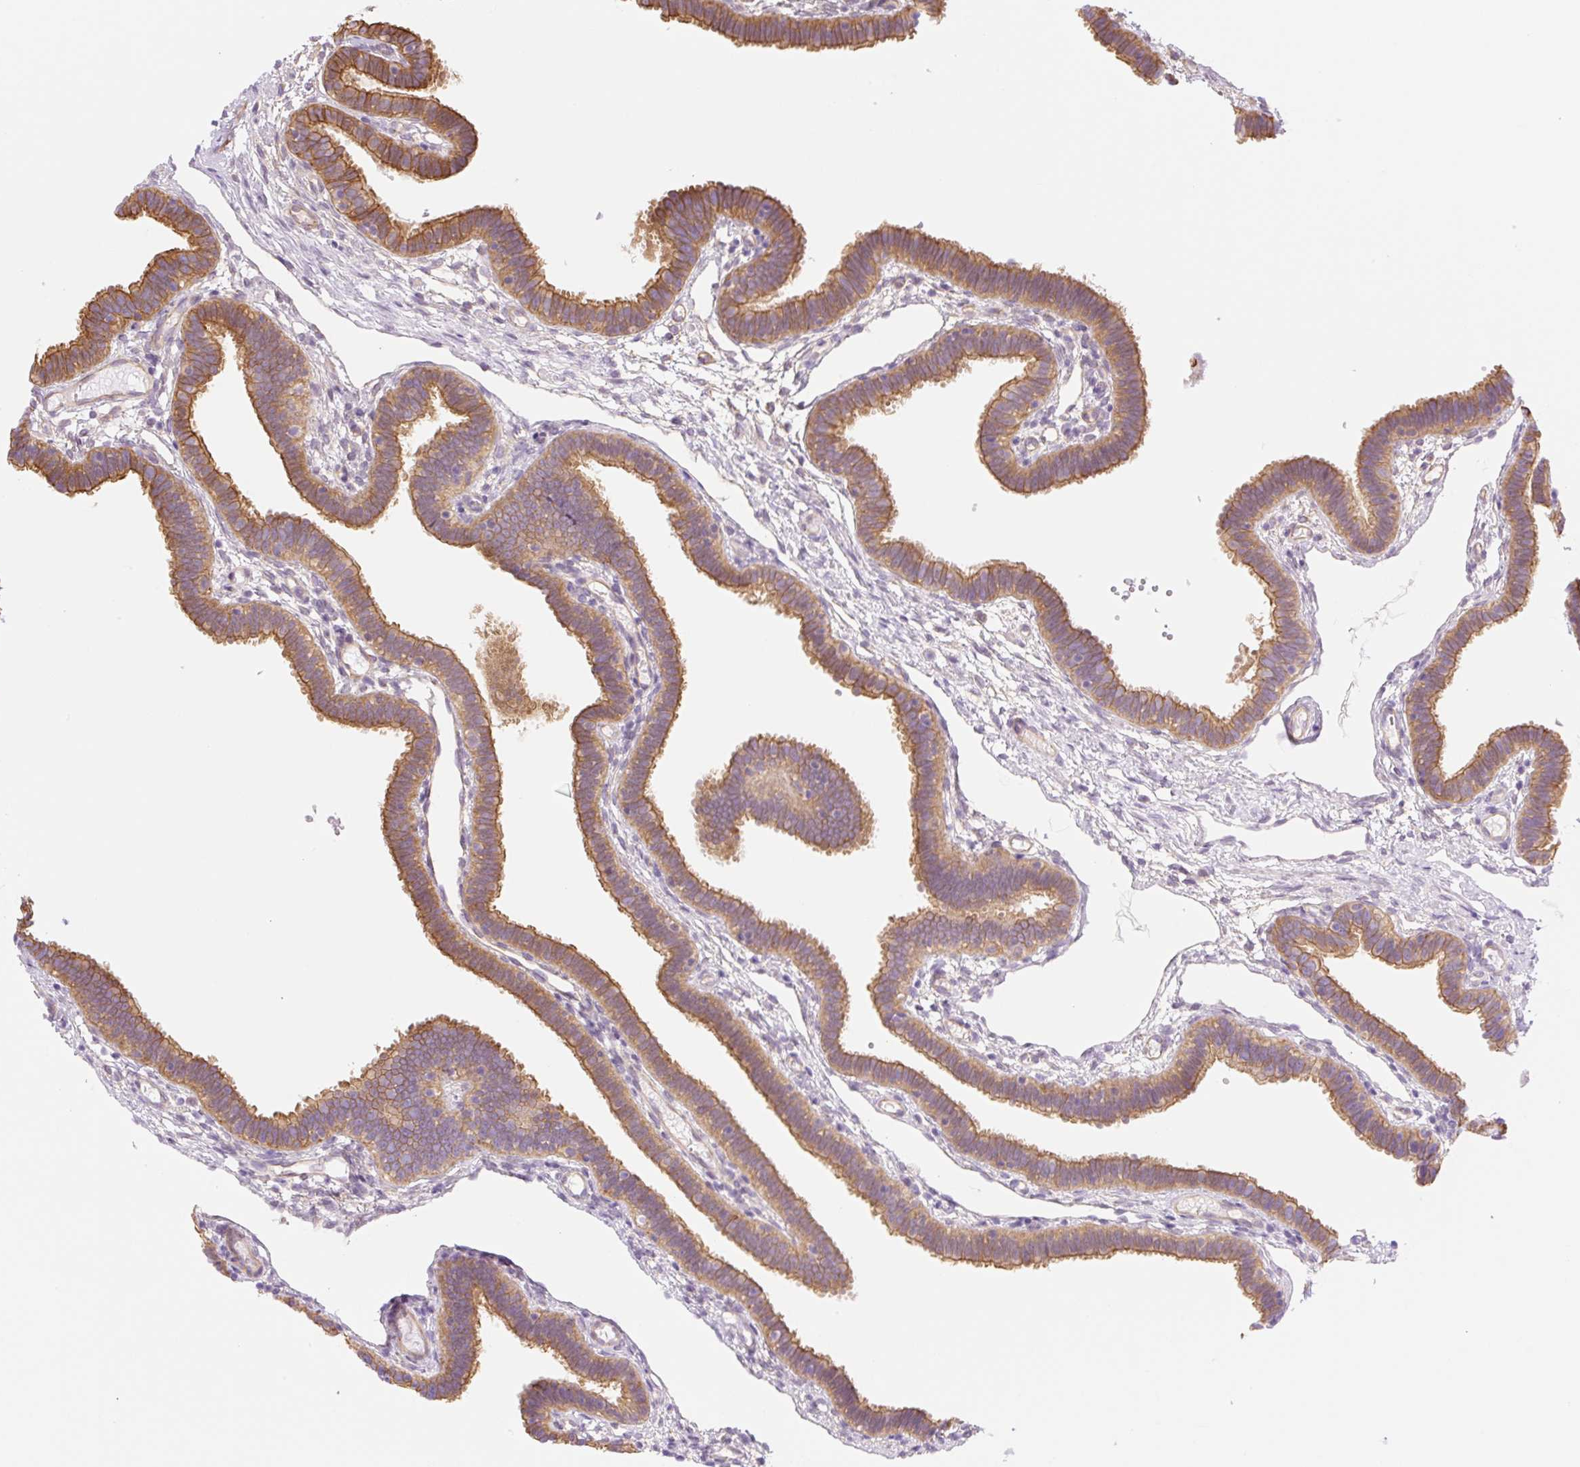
{"staining": {"intensity": "moderate", "quantity": ">75%", "location": "cytoplasmic/membranous"}, "tissue": "fallopian tube", "cell_type": "Glandular cells", "image_type": "normal", "snomed": [{"axis": "morphology", "description": "Normal tissue, NOS"}, {"axis": "topography", "description": "Fallopian tube"}], "caption": "This image reveals IHC staining of normal human fallopian tube, with medium moderate cytoplasmic/membranous positivity in about >75% of glandular cells.", "gene": "NLRP5", "patient": {"sex": "female", "age": 37}}